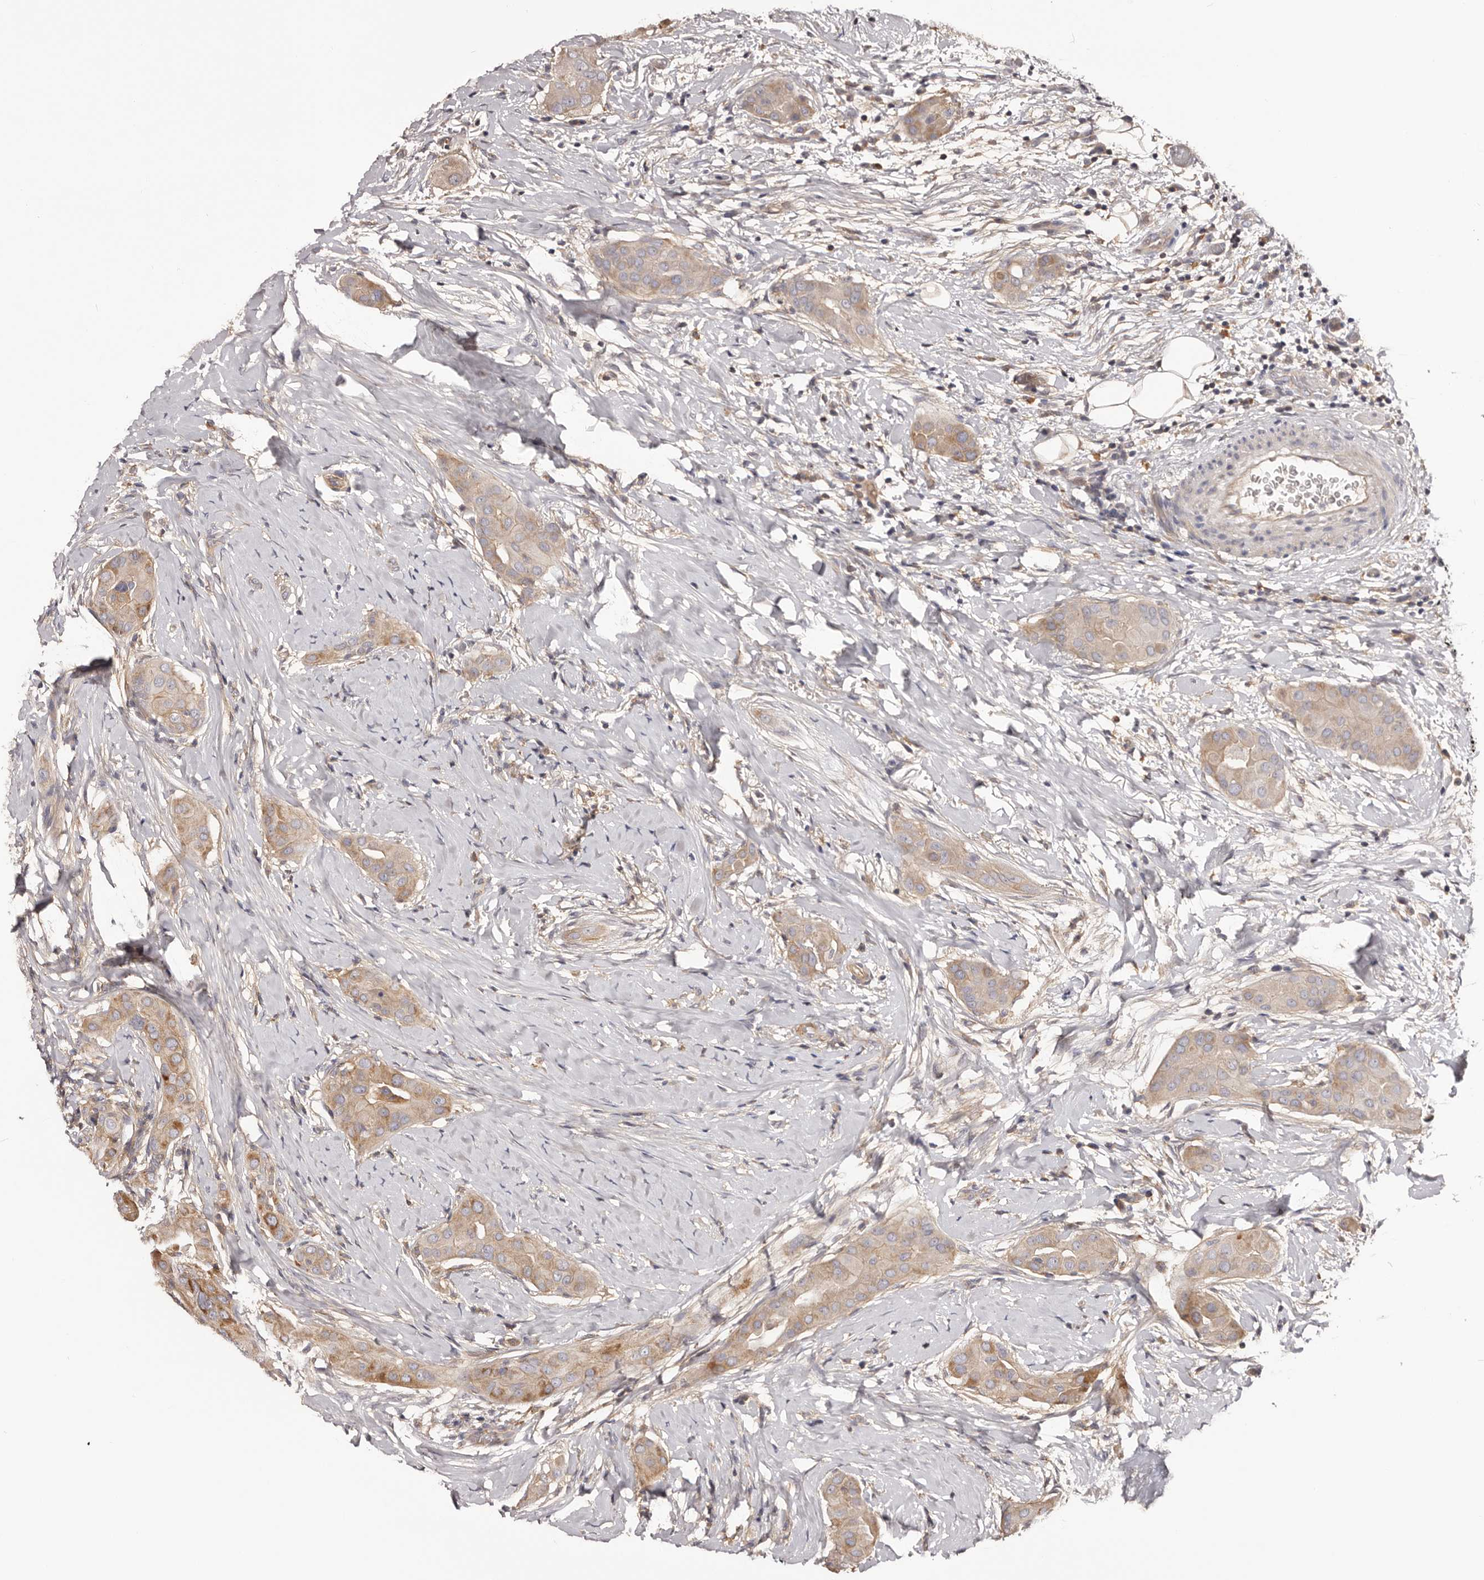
{"staining": {"intensity": "strong", "quantity": "<25%", "location": "cytoplasmic/membranous"}, "tissue": "thyroid cancer", "cell_type": "Tumor cells", "image_type": "cancer", "snomed": [{"axis": "morphology", "description": "Papillary adenocarcinoma, NOS"}, {"axis": "topography", "description": "Thyroid gland"}], "caption": "The image shows immunohistochemical staining of thyroid cancer. There is strong cytoplasmic/membranous staining is seen in about <25% of tumor cells.", "gene": "DMRT2", "patient": {"sex": "male", "age": 33}}